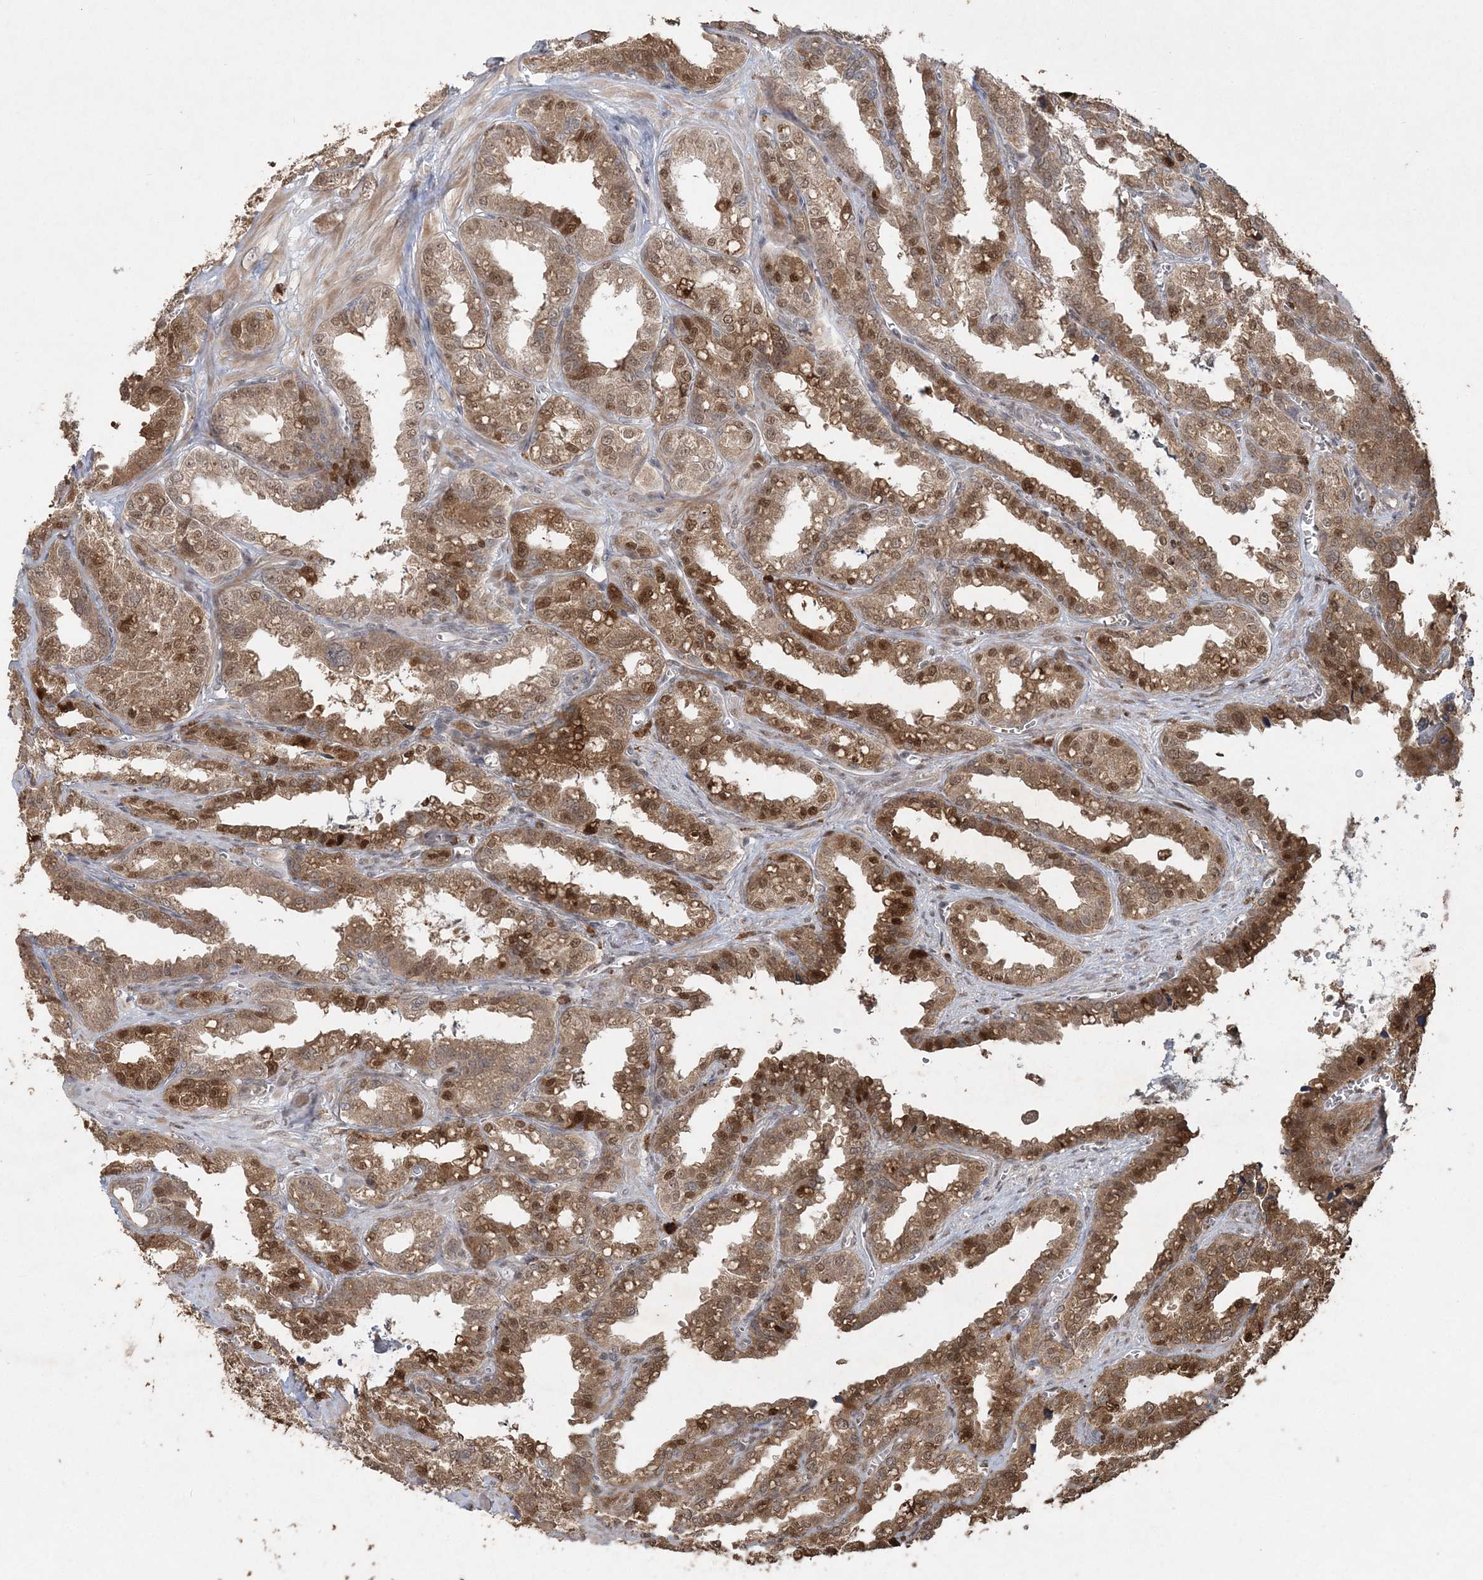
{"staining": {"intensity": "moderate", "quantity": ">75%", "location": "cytoplasmic/membranous,nuclear"}, "tissue": "seminal vesicle", "cell_type": "Glandular cells", "image_type": "normal", "snomed": [{"axis": "morphology", "description": "Normal tissue, NOS"}, {"axis": "topography", "description": "Prostate"}, {"axis": "topography", "description": "Seminal veicle"}], "caption": "An image of human seminal vesicle stained for a protein reveals moderate cytoplasmic/membranous,nuclear brown staining in glandular cells.", "gene": "SLU7", "patient": {"sex": "male", "age": 51}}